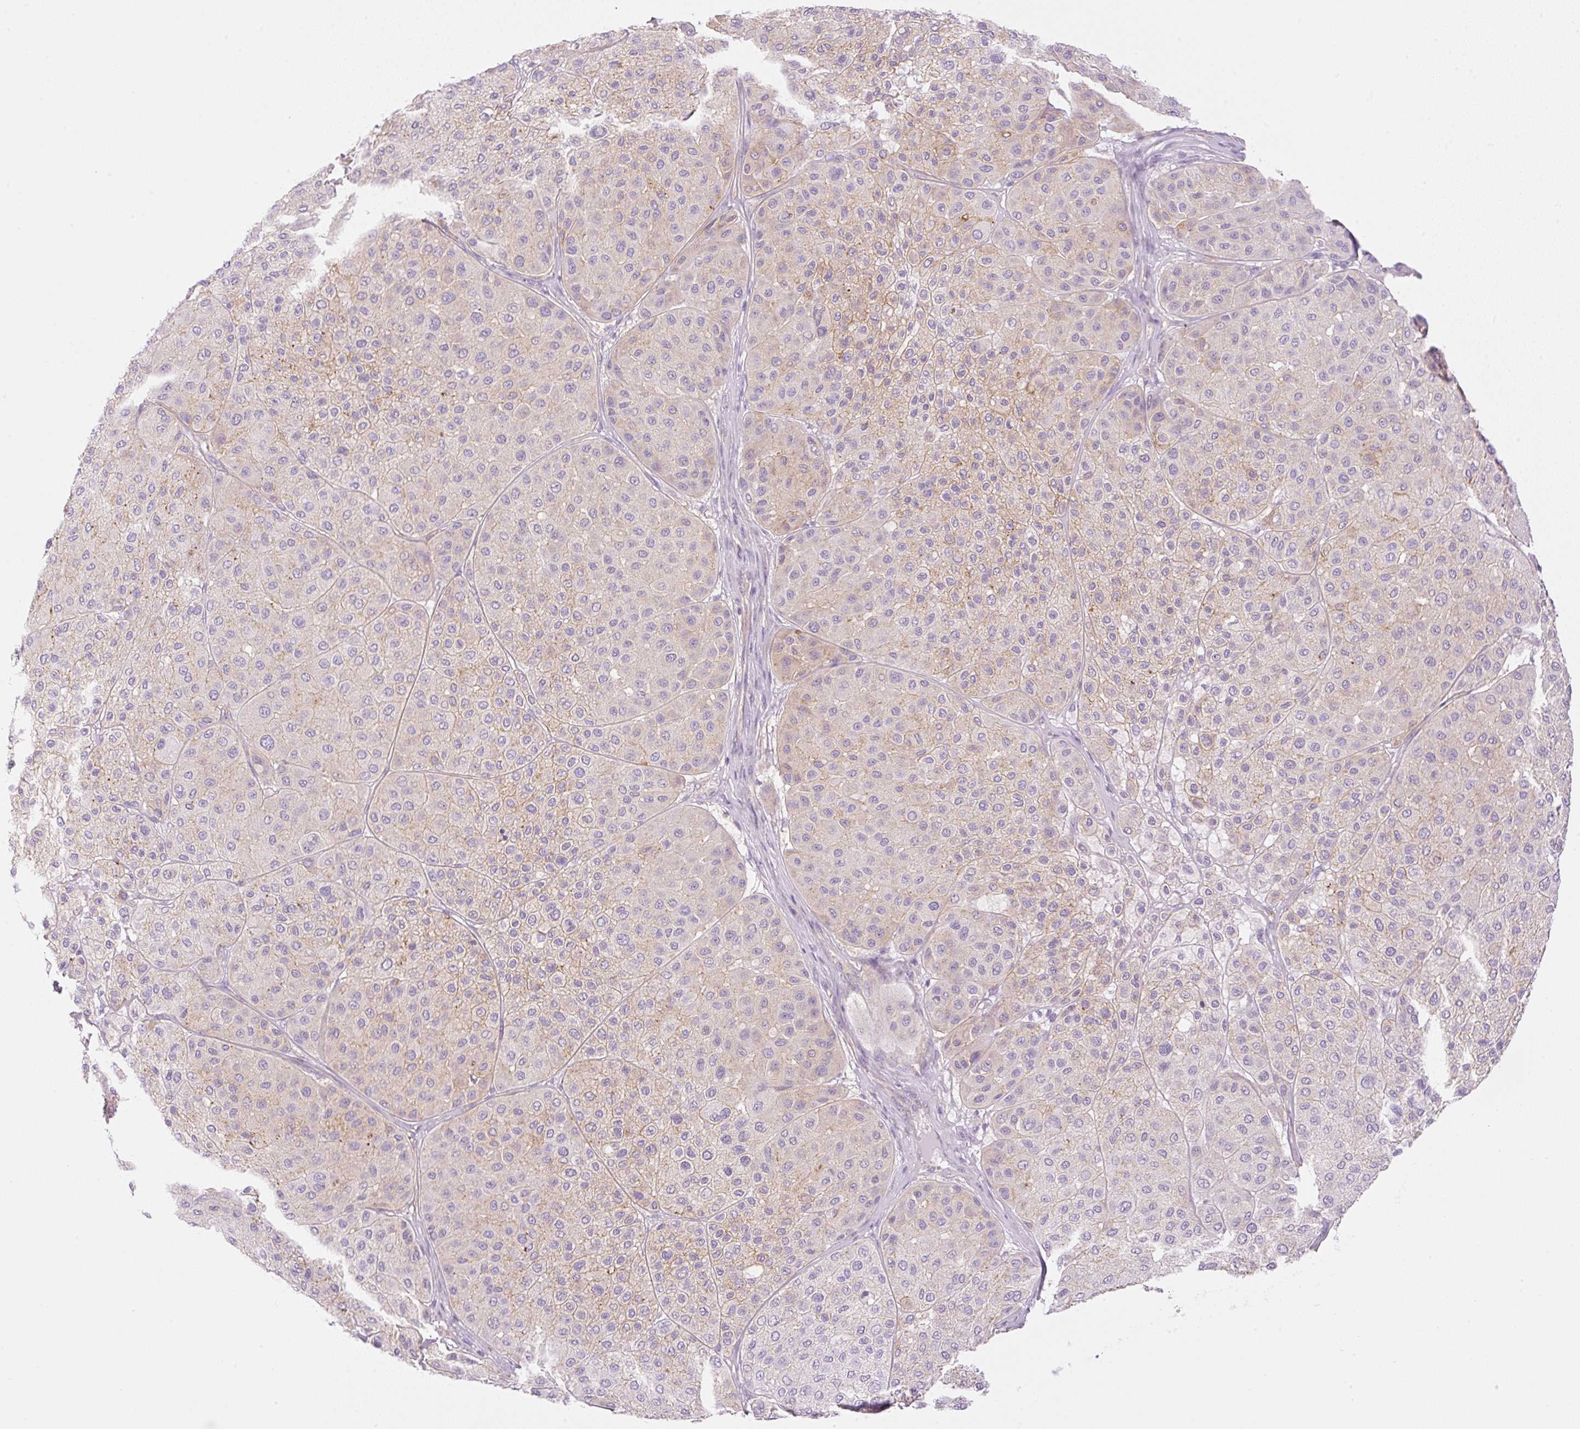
{"staining": {"intensity": "weak", "quantity": "25%-75%", "location": "cytoplasmic/membranous"}, "tissue": "melanoma", "cell_type": "Tumor cells", "image_type": "cancer", "snomed": [{"axis": "morphology", "description": "Malignant melanoma, Metastatic site"}, {"axis": "topography", "description": "Smooth muscle"}], "caption": "Brown immunohistochemical staining in human malignant melanoma (metastatic site) shows weak cytoplasmic/membranous positivity in approximately 25%-75% of tumor cells.", "gene": "EHD3", "patient": {"sex": "male", "age": 41}}